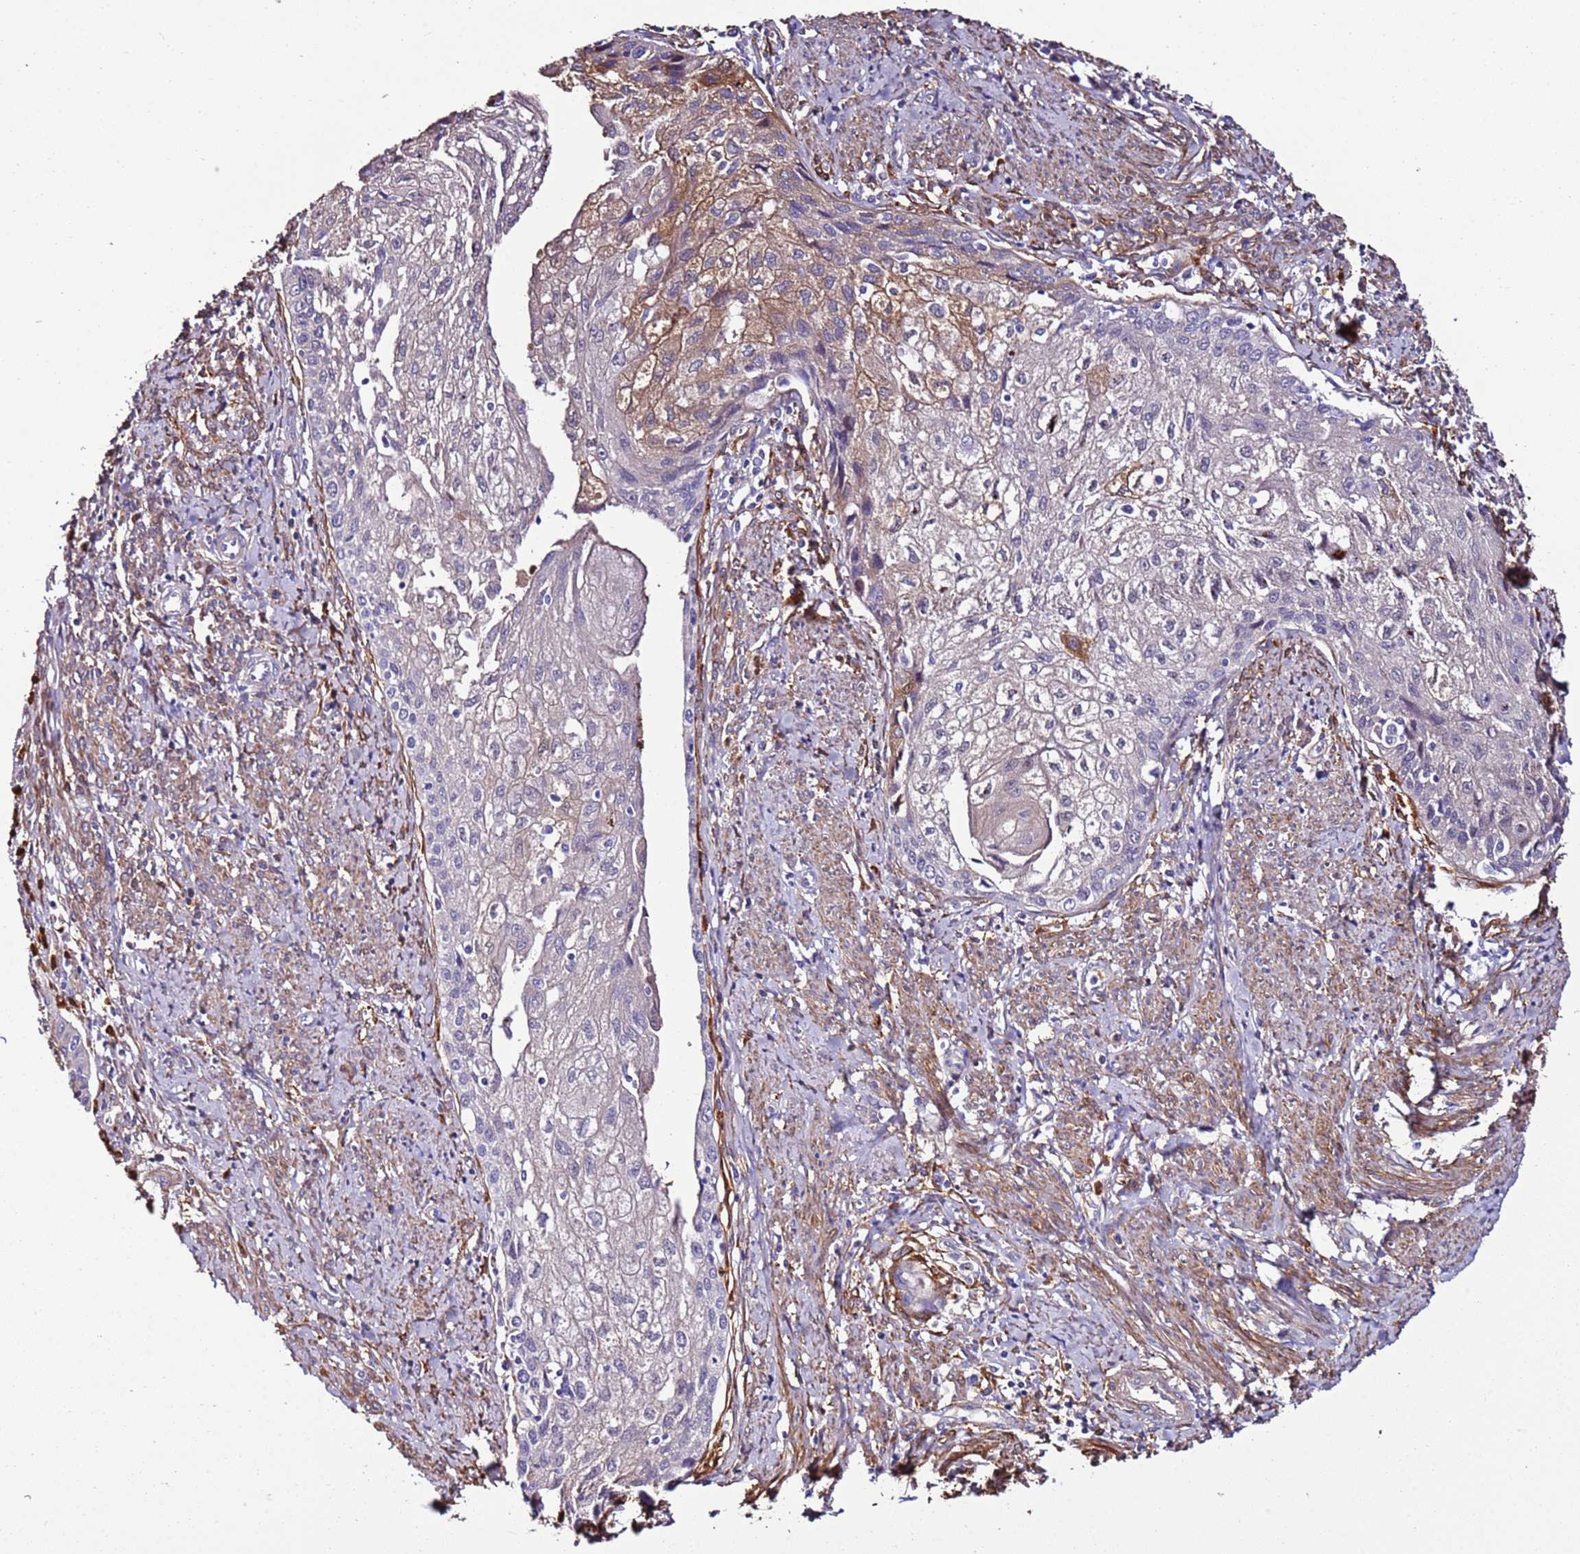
{"staining": {"intensity": "moderate", "quantity": "<25%", "location": "cytoplasmic/membranous"}, "tissue": "cervical cancer", "cell_type": "Tumor cells", "image_type": "cancer", "snomed": [{"axis": "morphology", "description": "Squamous cell carcinoma, NOS"}, {"axis": "topography", "description": "Cervix"}], "caption": "The micrograph displays immunohistochemical staining of cervical cancer. There is moderate cytoplasmic/membranous expression is identified in approximately <25% of tumor cells.", "gene": "FAM174C", "patient": {"sex": "female", "age": 67}}